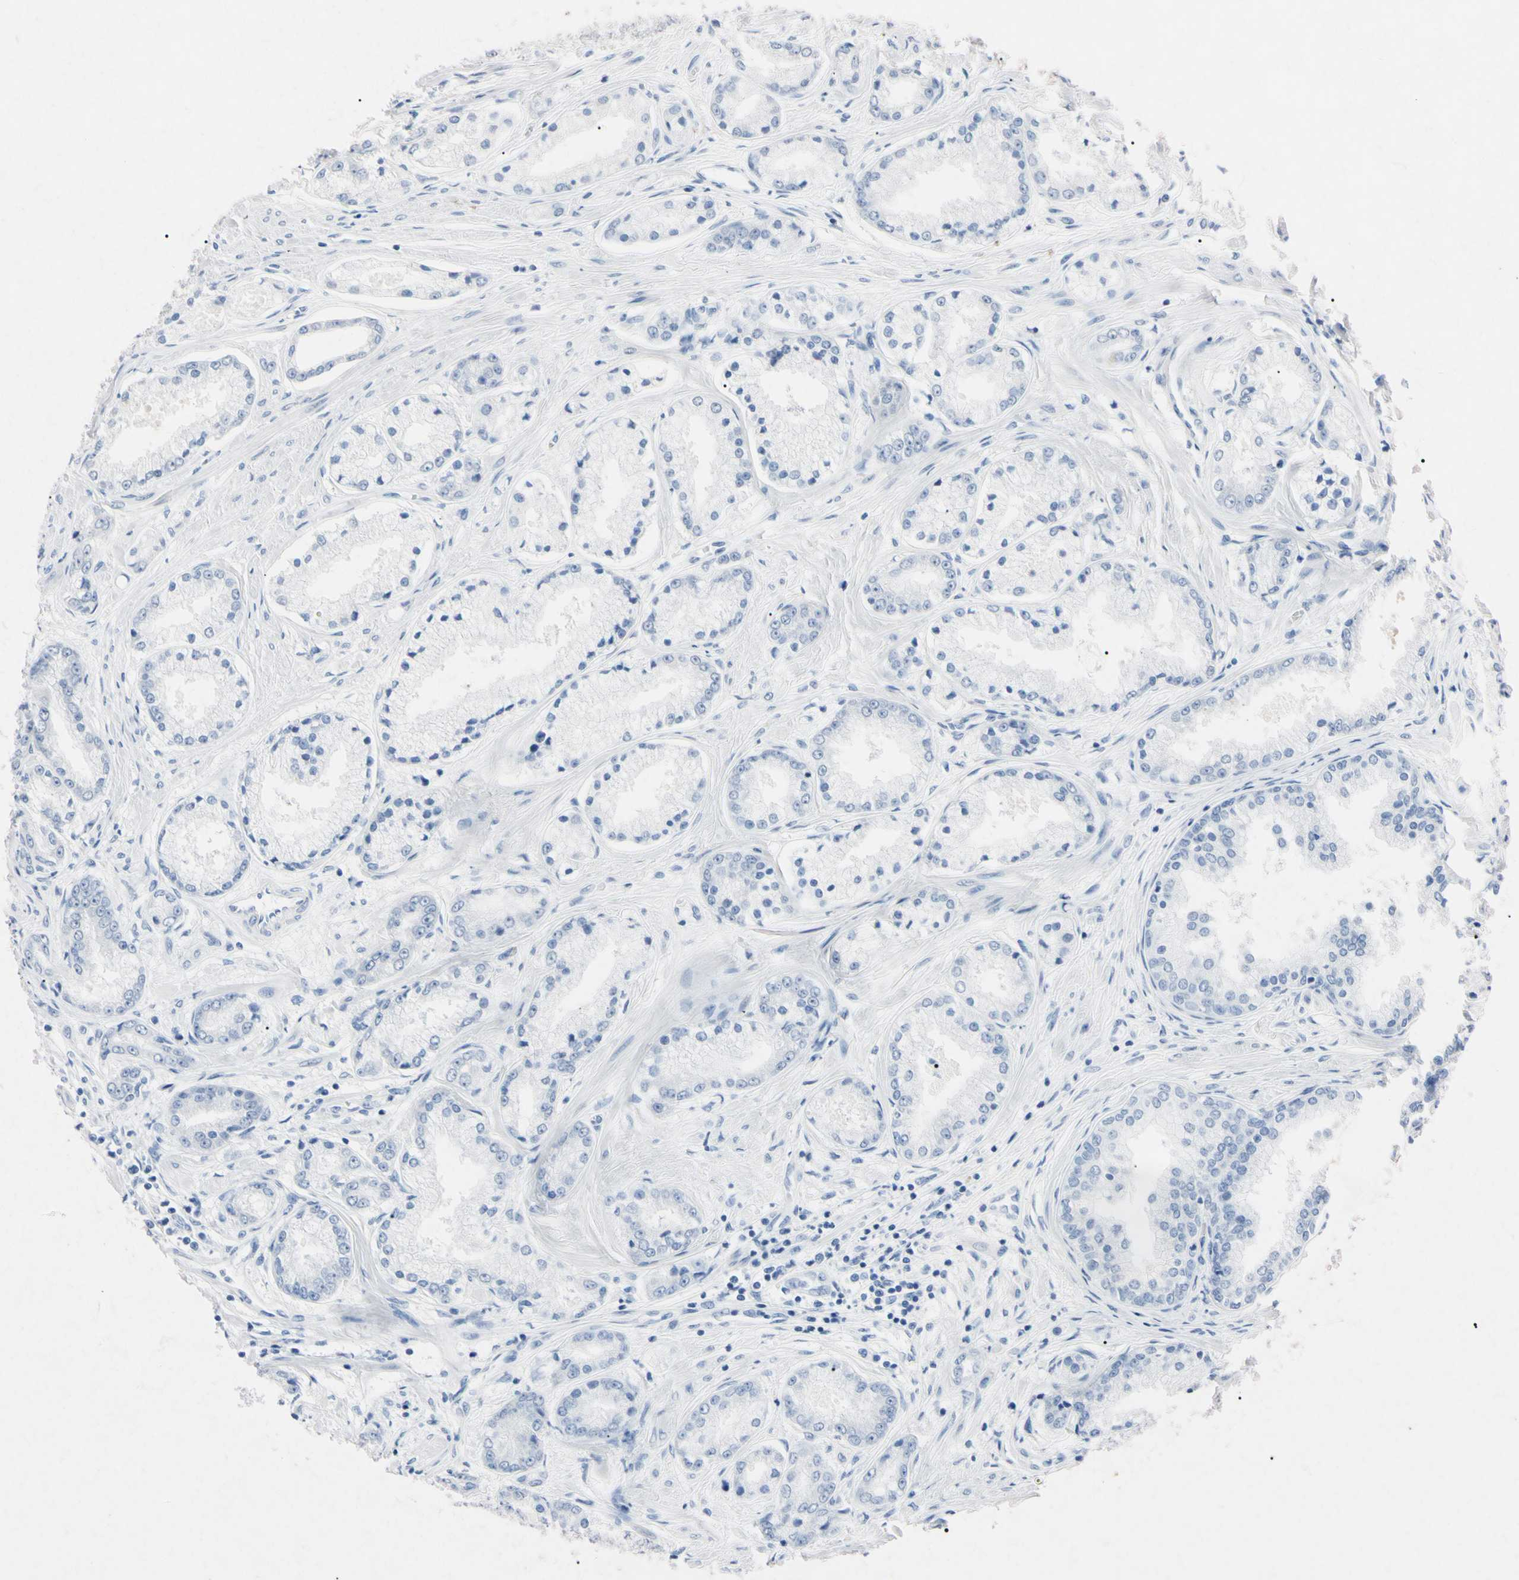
{"staining": {"intensity": "negative", "quantity": "none", "location": "none"}, "tissue": "prostate cancer", "cell_type": "Tumor cells", "image_type": "cancer", "snomed": [{"axis": "morphology", "description": "Adenocarcinoma, High grade"}, {"axis": "topography", "description": "Prostate"}], "caption": "Immunohistochemistry of human prostate cancer demonstrates no staining in tumor cells.", "gene": "ELN", "patient": {"sex": "male", "age": 59}}